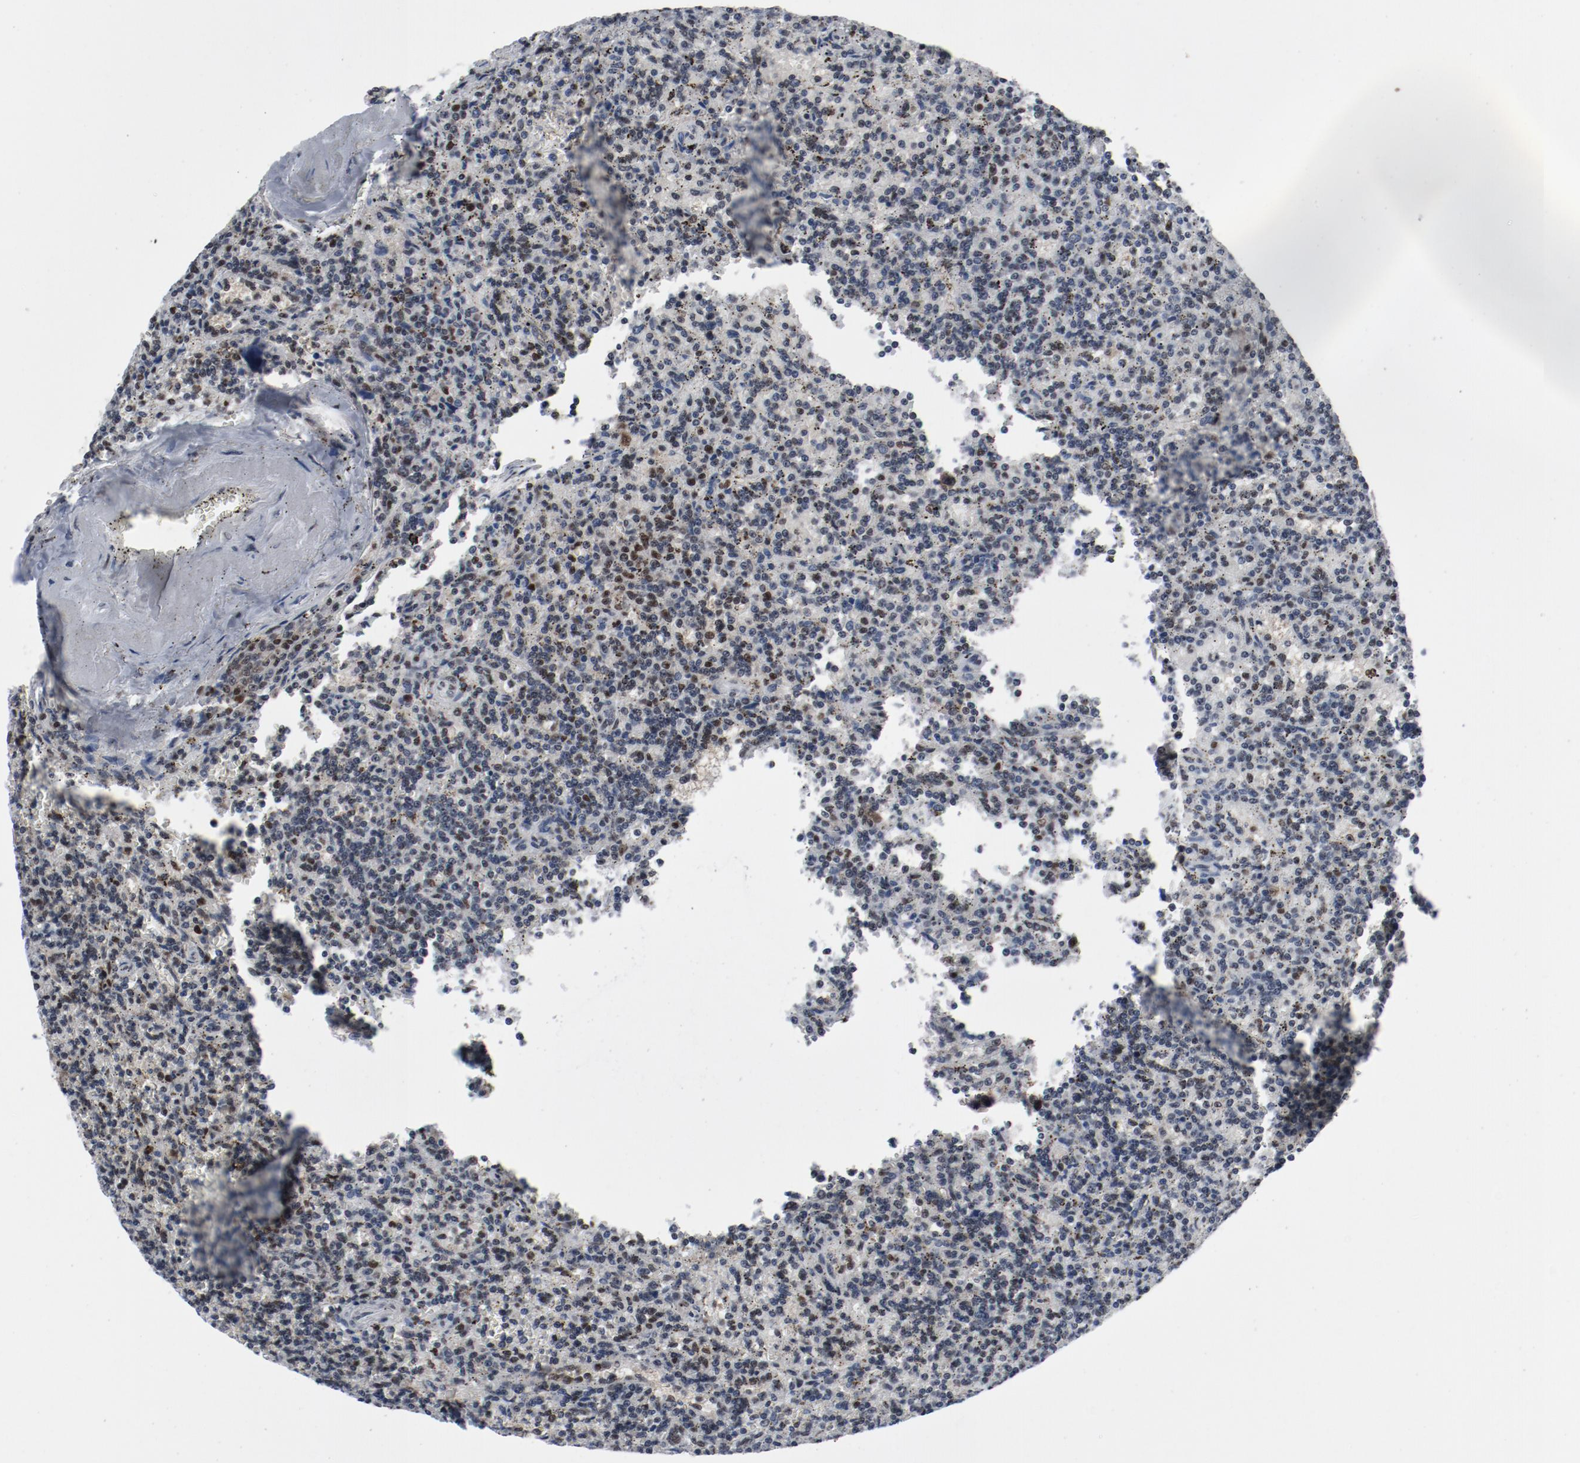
{"staining": {"intensity": "moderate", "quantity": "<25%", "location": "nuclear"}, "tissue": "lymphoma", "cell_type": "Tumor cells", "image_type": "cancer", "snomed": [{"axis": "morphology", "description": "Malignant lymphoma, non-Hodgkin's type, Low grade"}, {"axis": "topography", "description": "Spleen"}], "caption": "There is low levels of moderate nuclear staining in tumor cells of lymphoma, as demonstrated by immunohistochemical staining (brown color).", "gene": "JMJD6", "patient": {"sex": "male", "age": 73}}